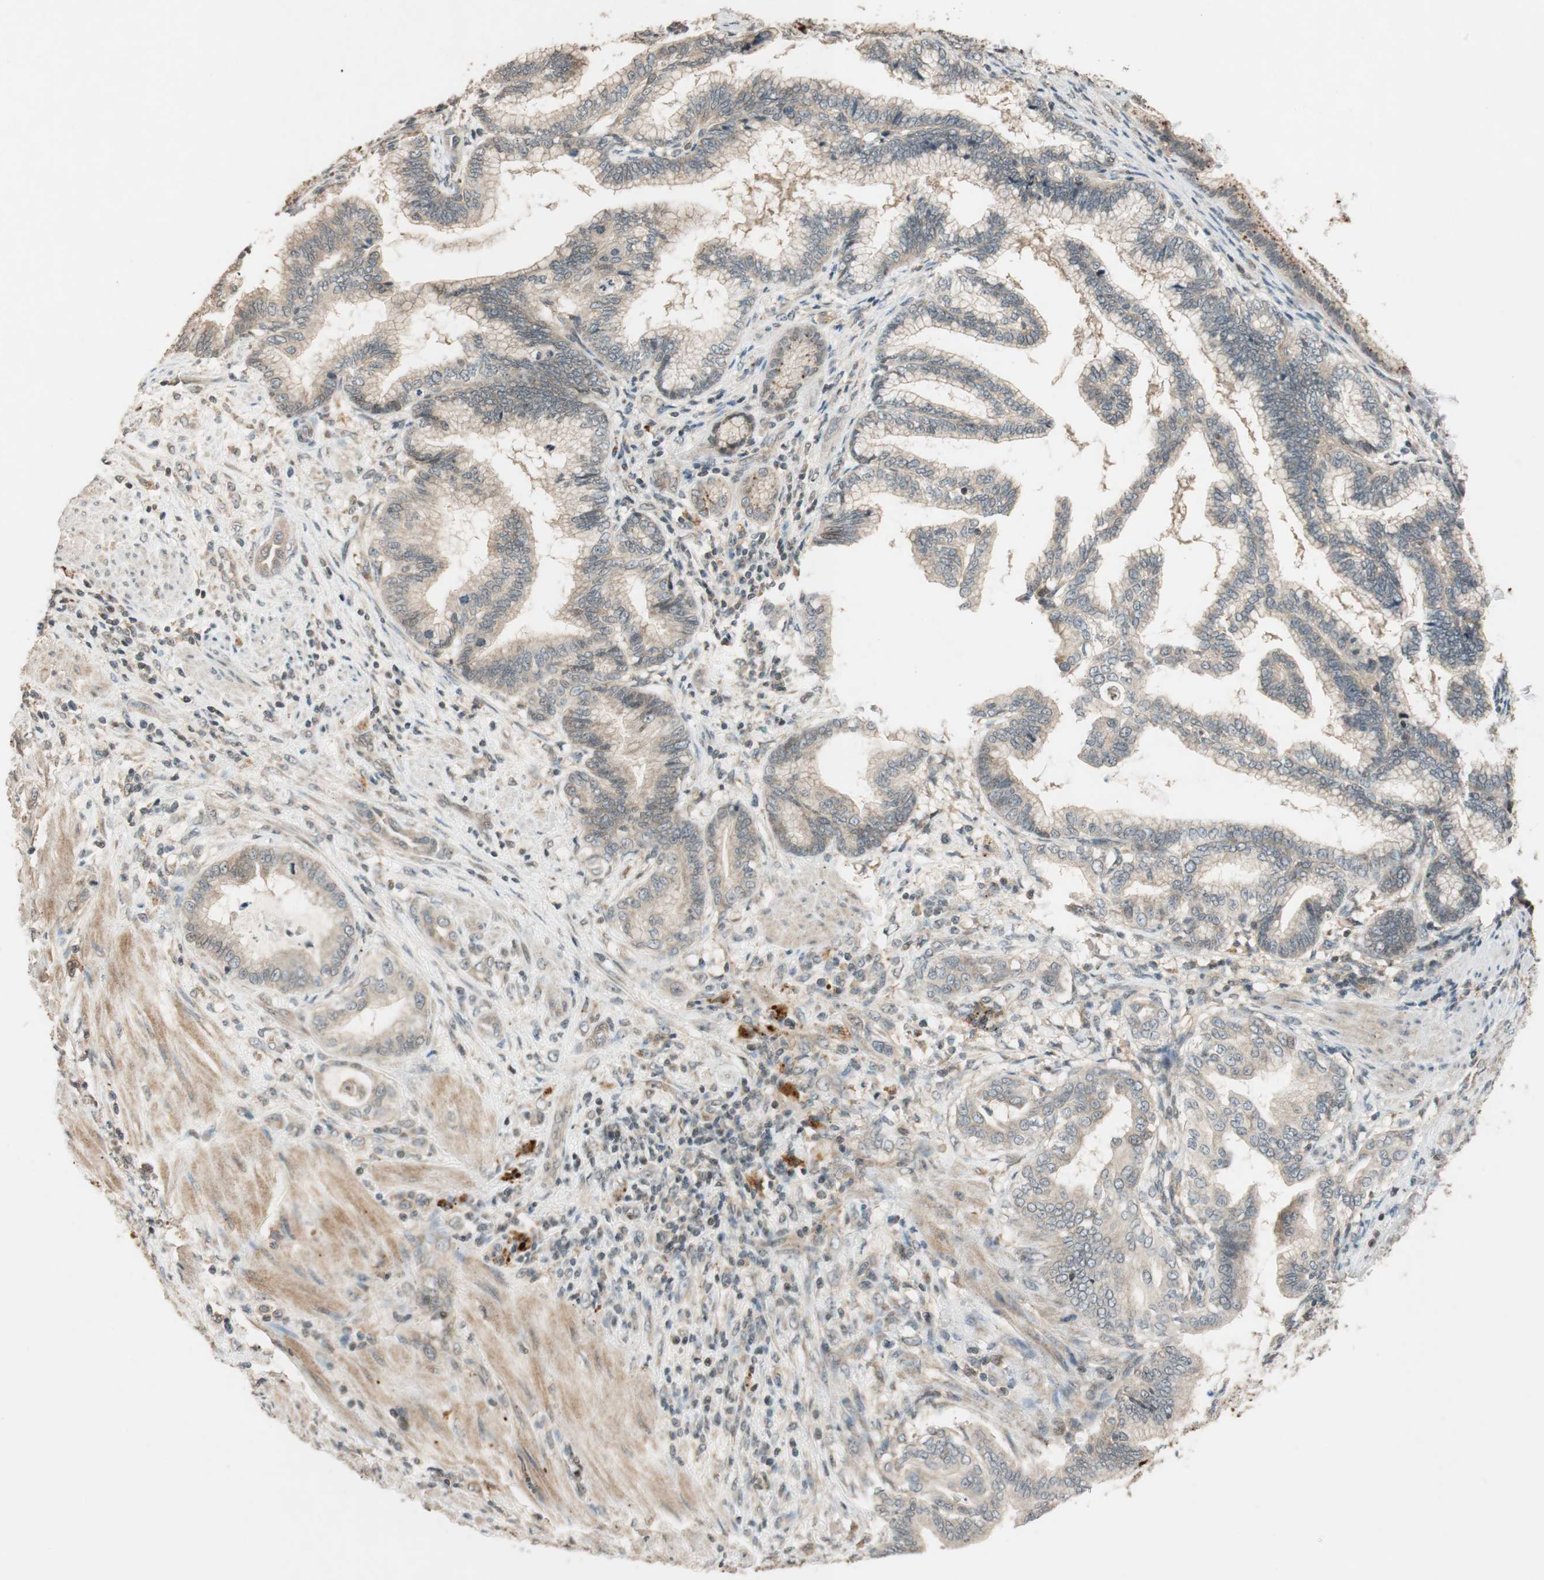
{"staining": {"intensity": "weak", "quantity": ">75%", "location": "cytoplasmic/membranous"}, "tissue": "pancreatic cancer", "cell_type": "Tumor cells", "image_type": "cancer", "snomed": [{"axis": "morphology", "description": "Adenocarcinoma, NOS"}, {"axis": "topography", "description": "Pancreas"}], "caption": "Human adenocarcinoma (pancreatic) stained with a brown dye reveals weak cytoplasmic/membranous positive positivity in about >75% of tumor cells.", "gene": "GLB1", "patient": {"sex": "female", "age": 64}}